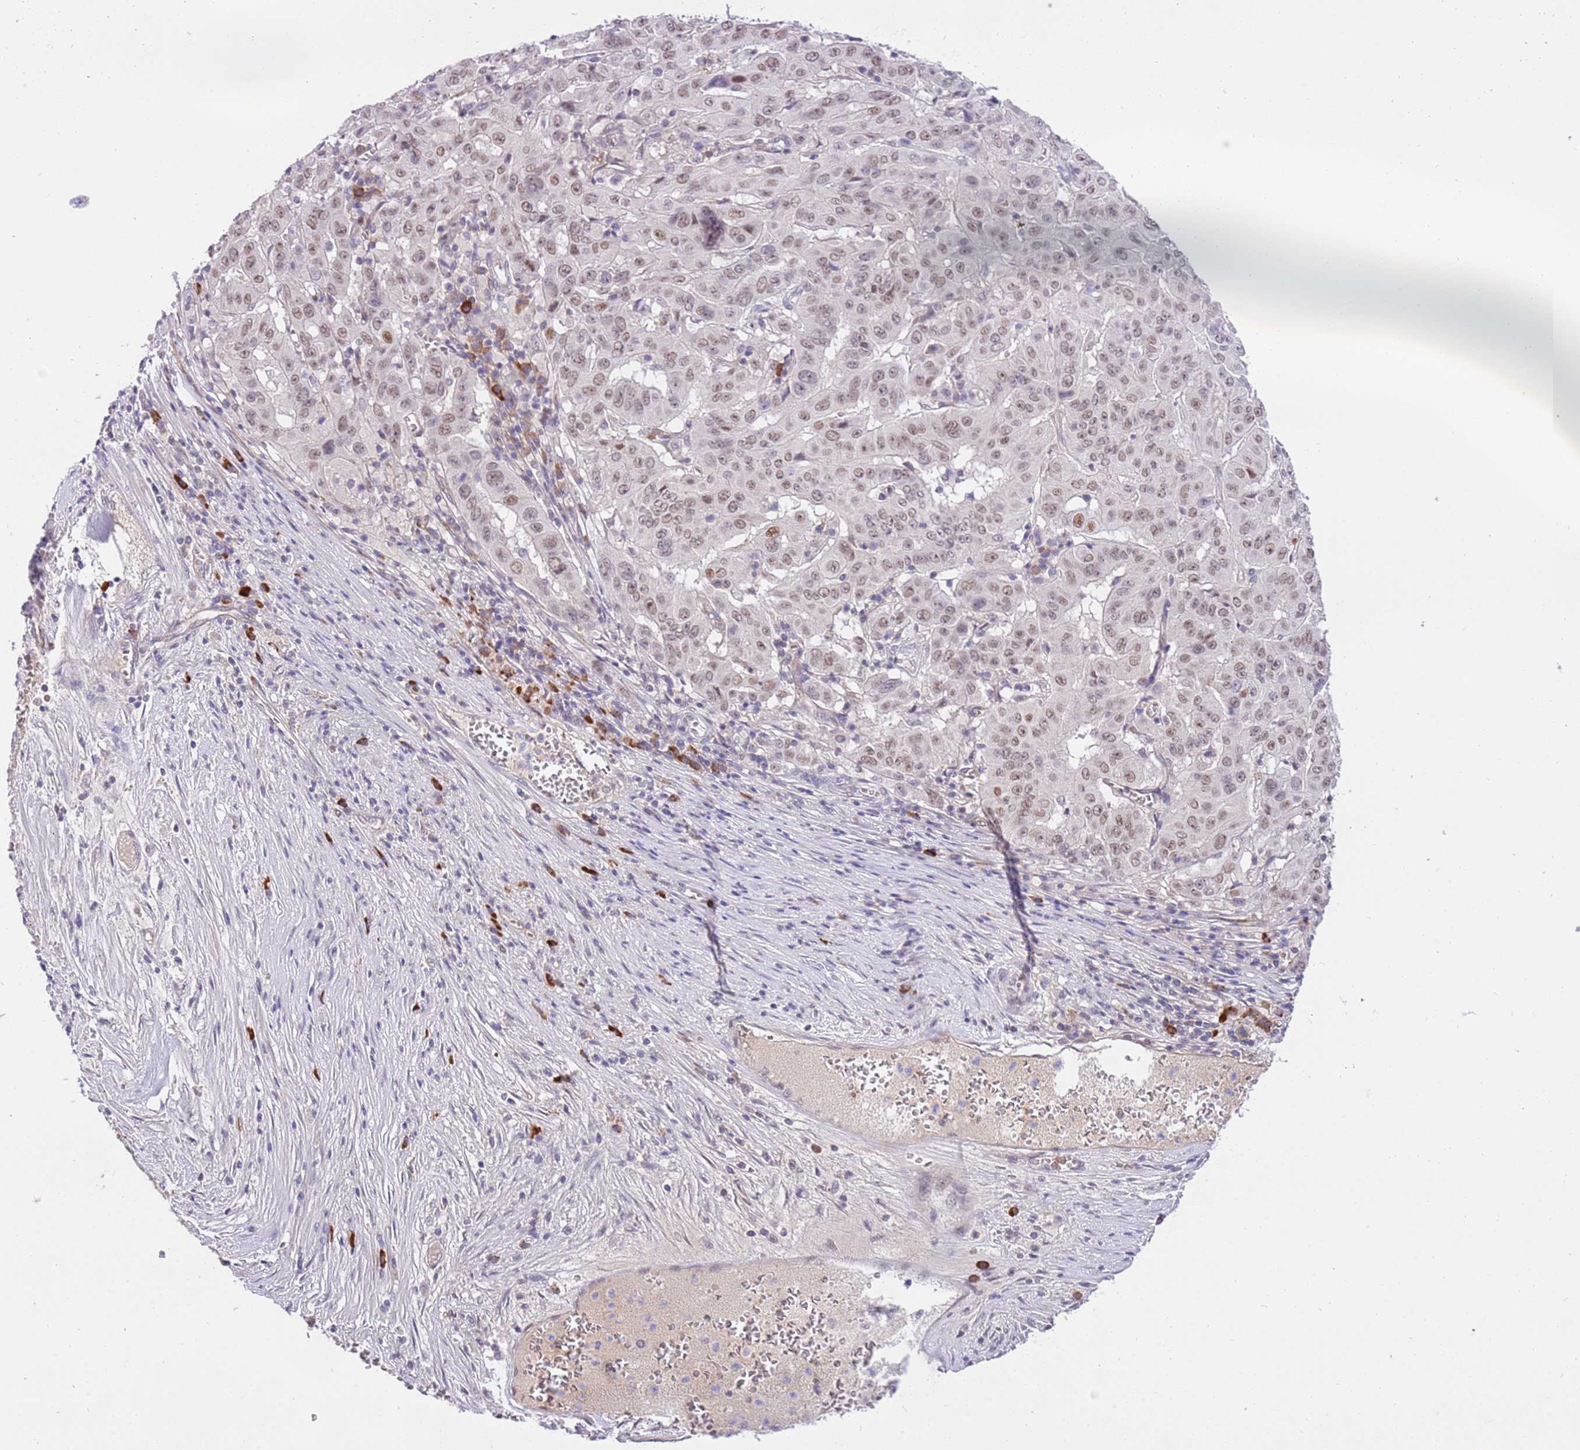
{"staining": {"intensity": "weak", "quantity": "25%-75%", "location": "nuclear"}, "tissue": "pancreatic cancer", "cell_type": "Tumor cells", "image_type": "cancer", "snomed": [{"axis": "morphology", "description": "Adenocarcinoma, NOS"}, {"axis": "topography", "description": "Pancreas"}], "caption": "Immunohistochemistry (IHC) (DAB) staining of human pancreatic cancer displays weak nuclear protein positivity in approximately 25%-75% of tumor cells. (IHC, brightfield microscopy, high magnification).", "gene": "MAGEF1", "patient": {"sex": "male", "age": 63}}